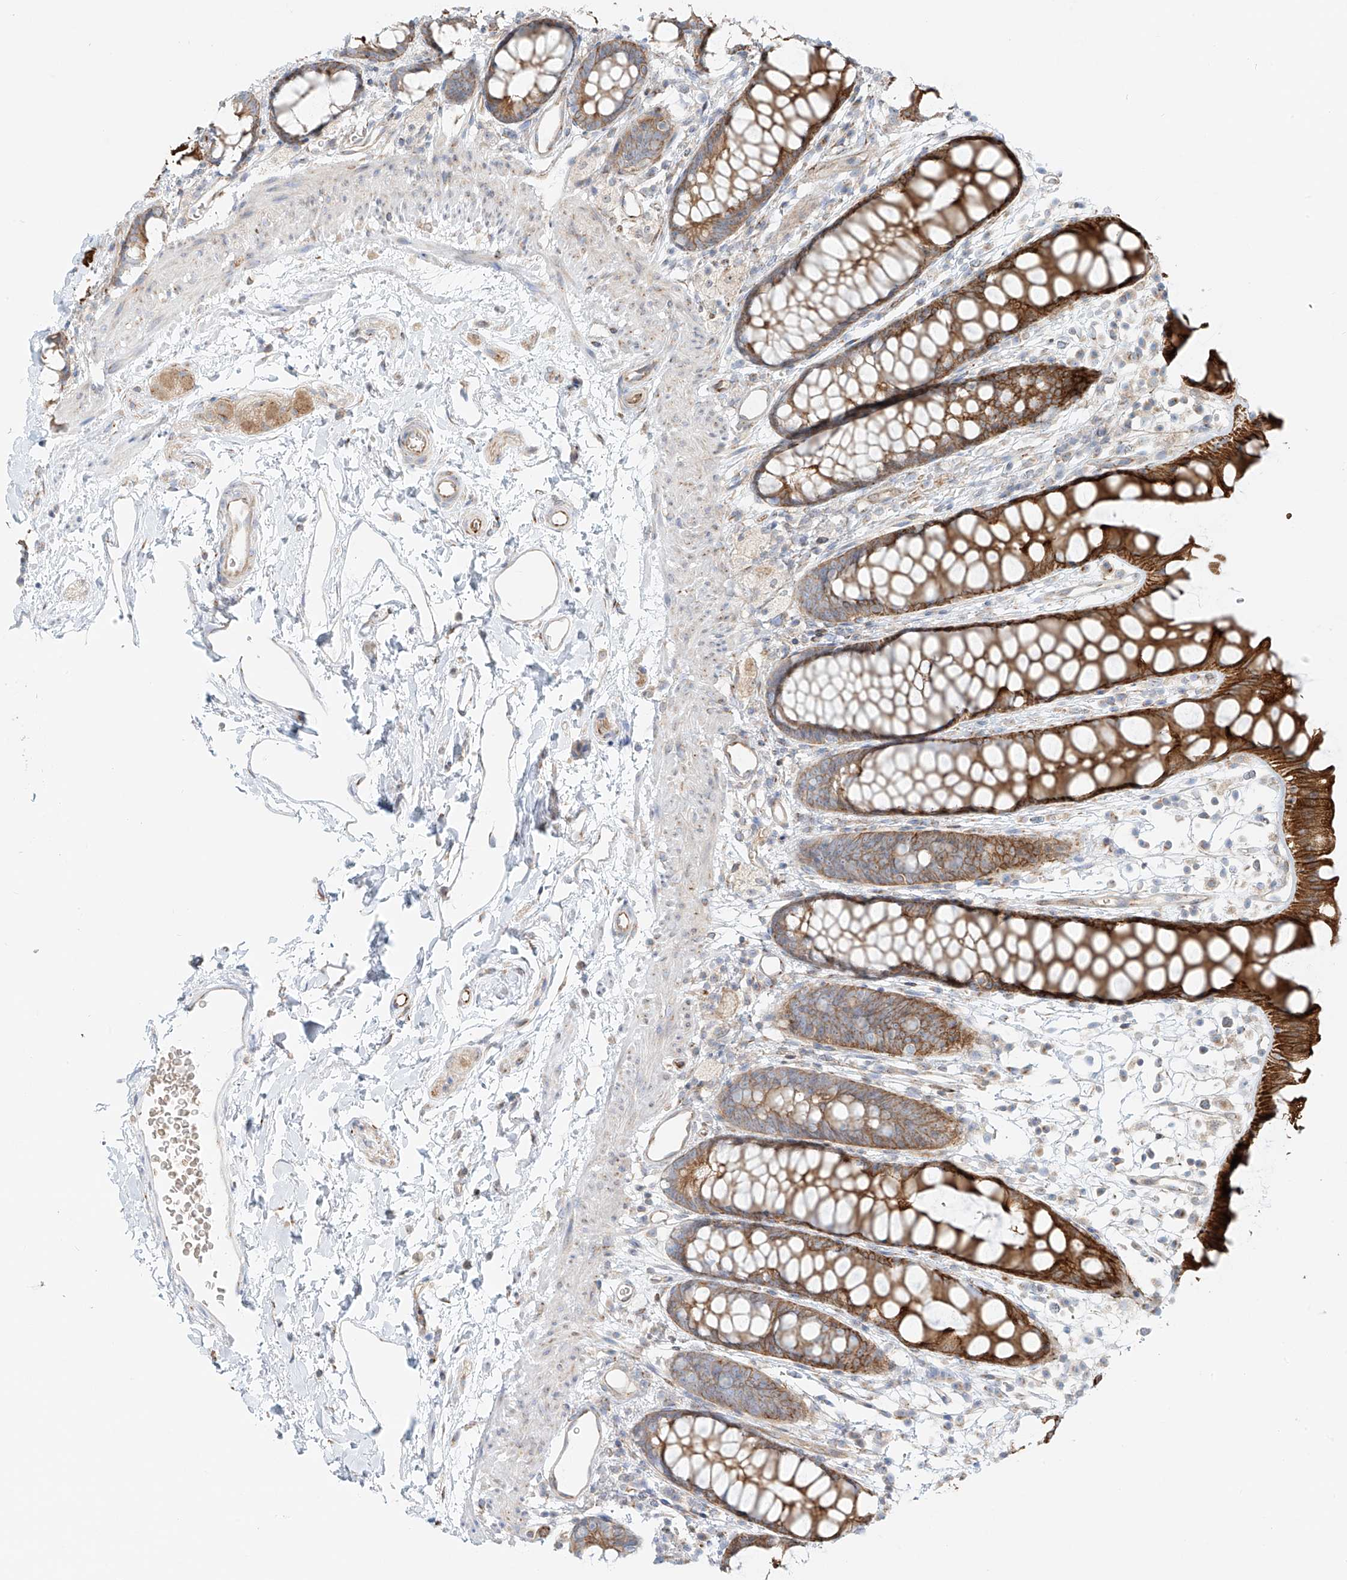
{"staining": {"intensity": "moderate", "quantity": ">75%", "location": "cytoplasmic/membranous"}, "tissue": "rectum", "cell_type": "Glandular cells", "image_type": "normal", "snomed": [{"axis": "morphology", "description": "Normal tissue, NOS"}, {"axis": "topography", "description": "Rectum"}], "caption": "Immunohistochemistry (IHC) of normal rectum exhibits medium levels of moderate cytoplasmic/membranous positivity in about >75% of glandular cells.", "gene": "EIPR1", "patient": {"sex": "female", "age": 65}}